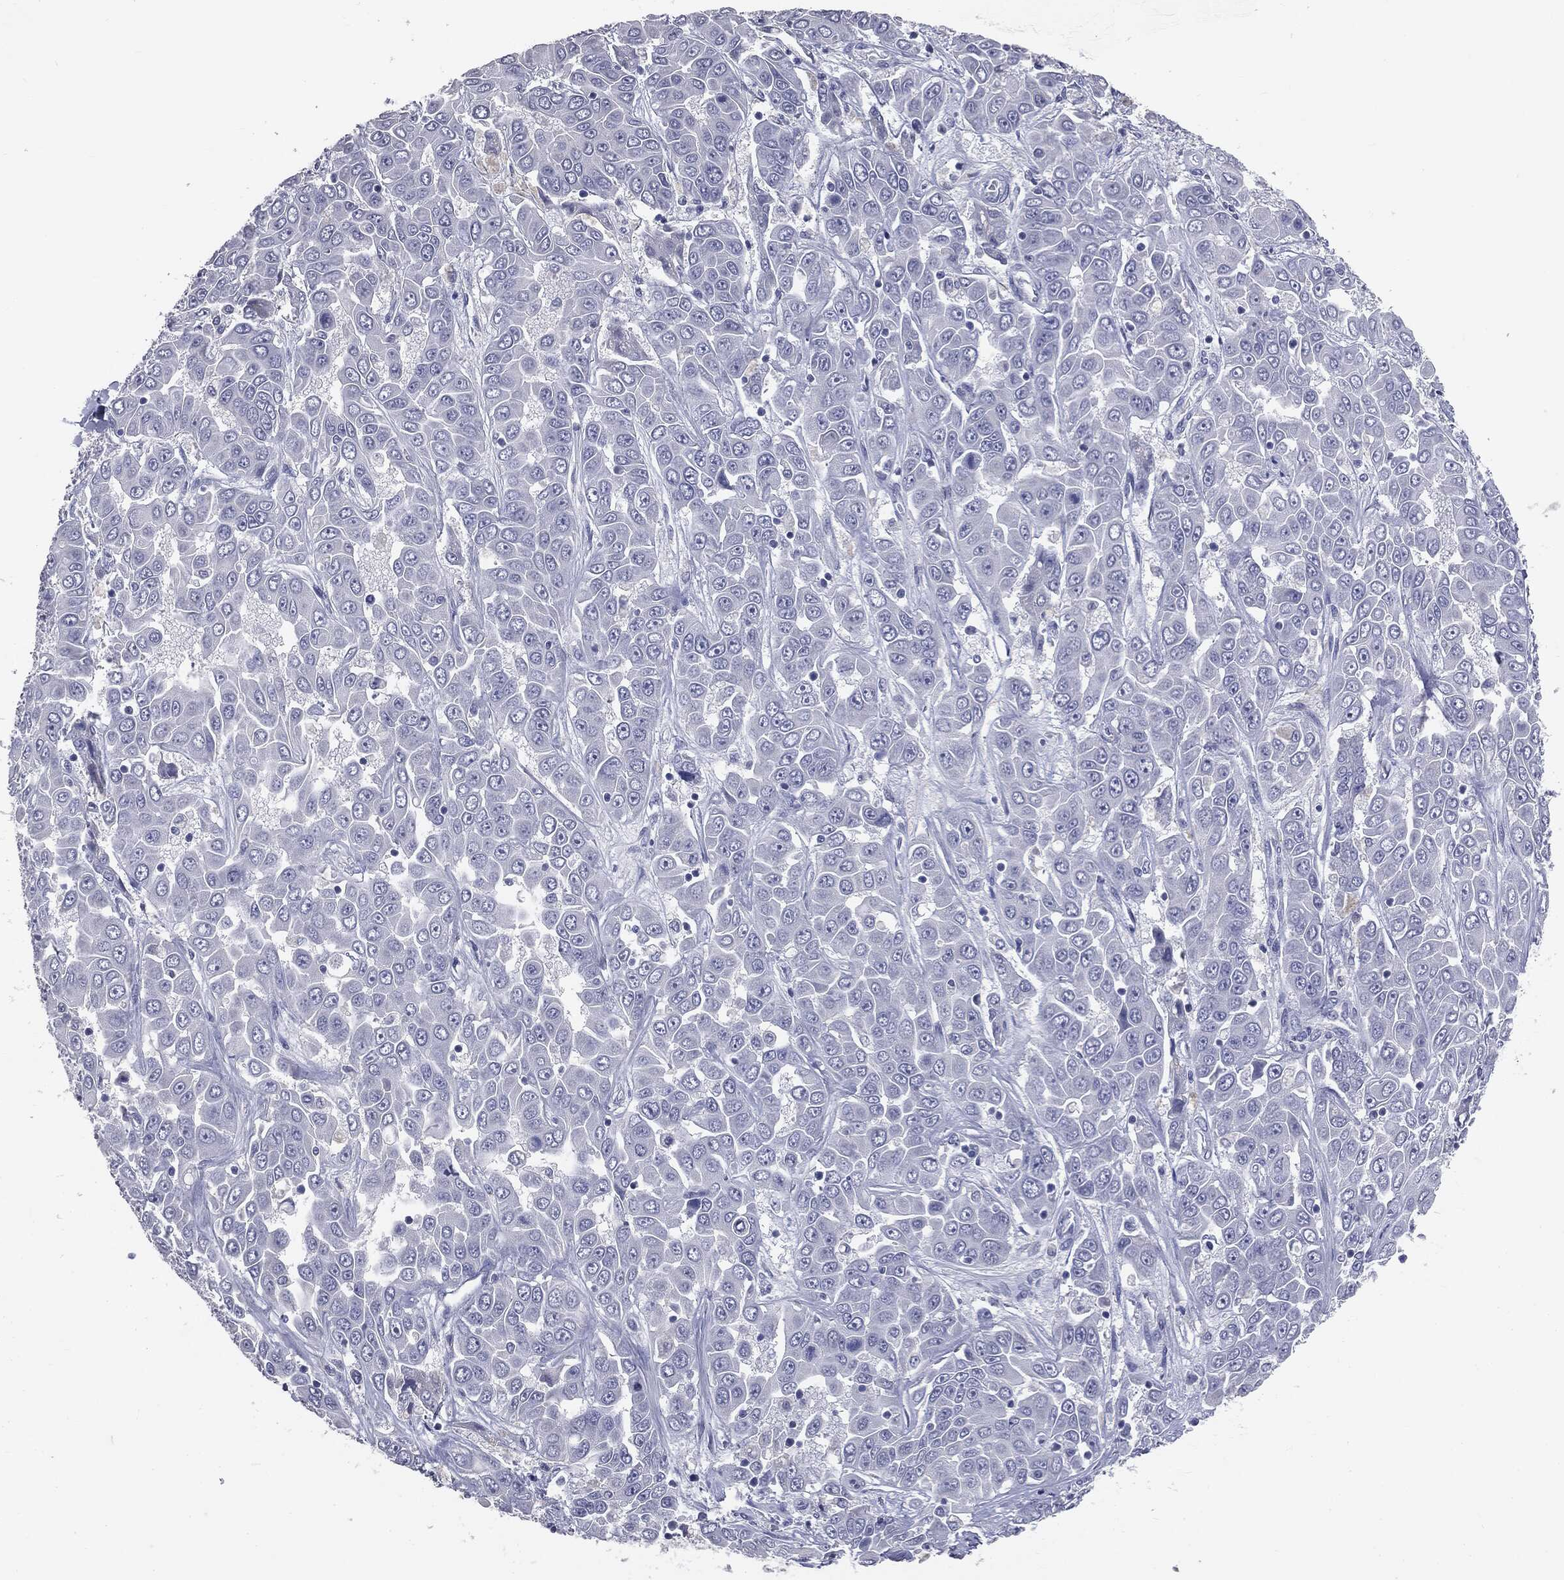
{"staining": {"intensity": "negative", "quantity": "none", "location": "none"}, "tissue": "liver cancer", "cell_type": "Tumor cells", "image_type": "cancer", "snomed": [{"axis": "morphology", "description": "Cholangiocarcinoma"}, {"axis": "topography", "description": "Liver"}], "caption": "IHC image of neoplastic tissue: human liver cancer (cholangiocarcinoma) stained with DAB displays no significant protein expression in tumor cells.", "gene": "AFP", "patient": {"sex": "female", "age": 52}}